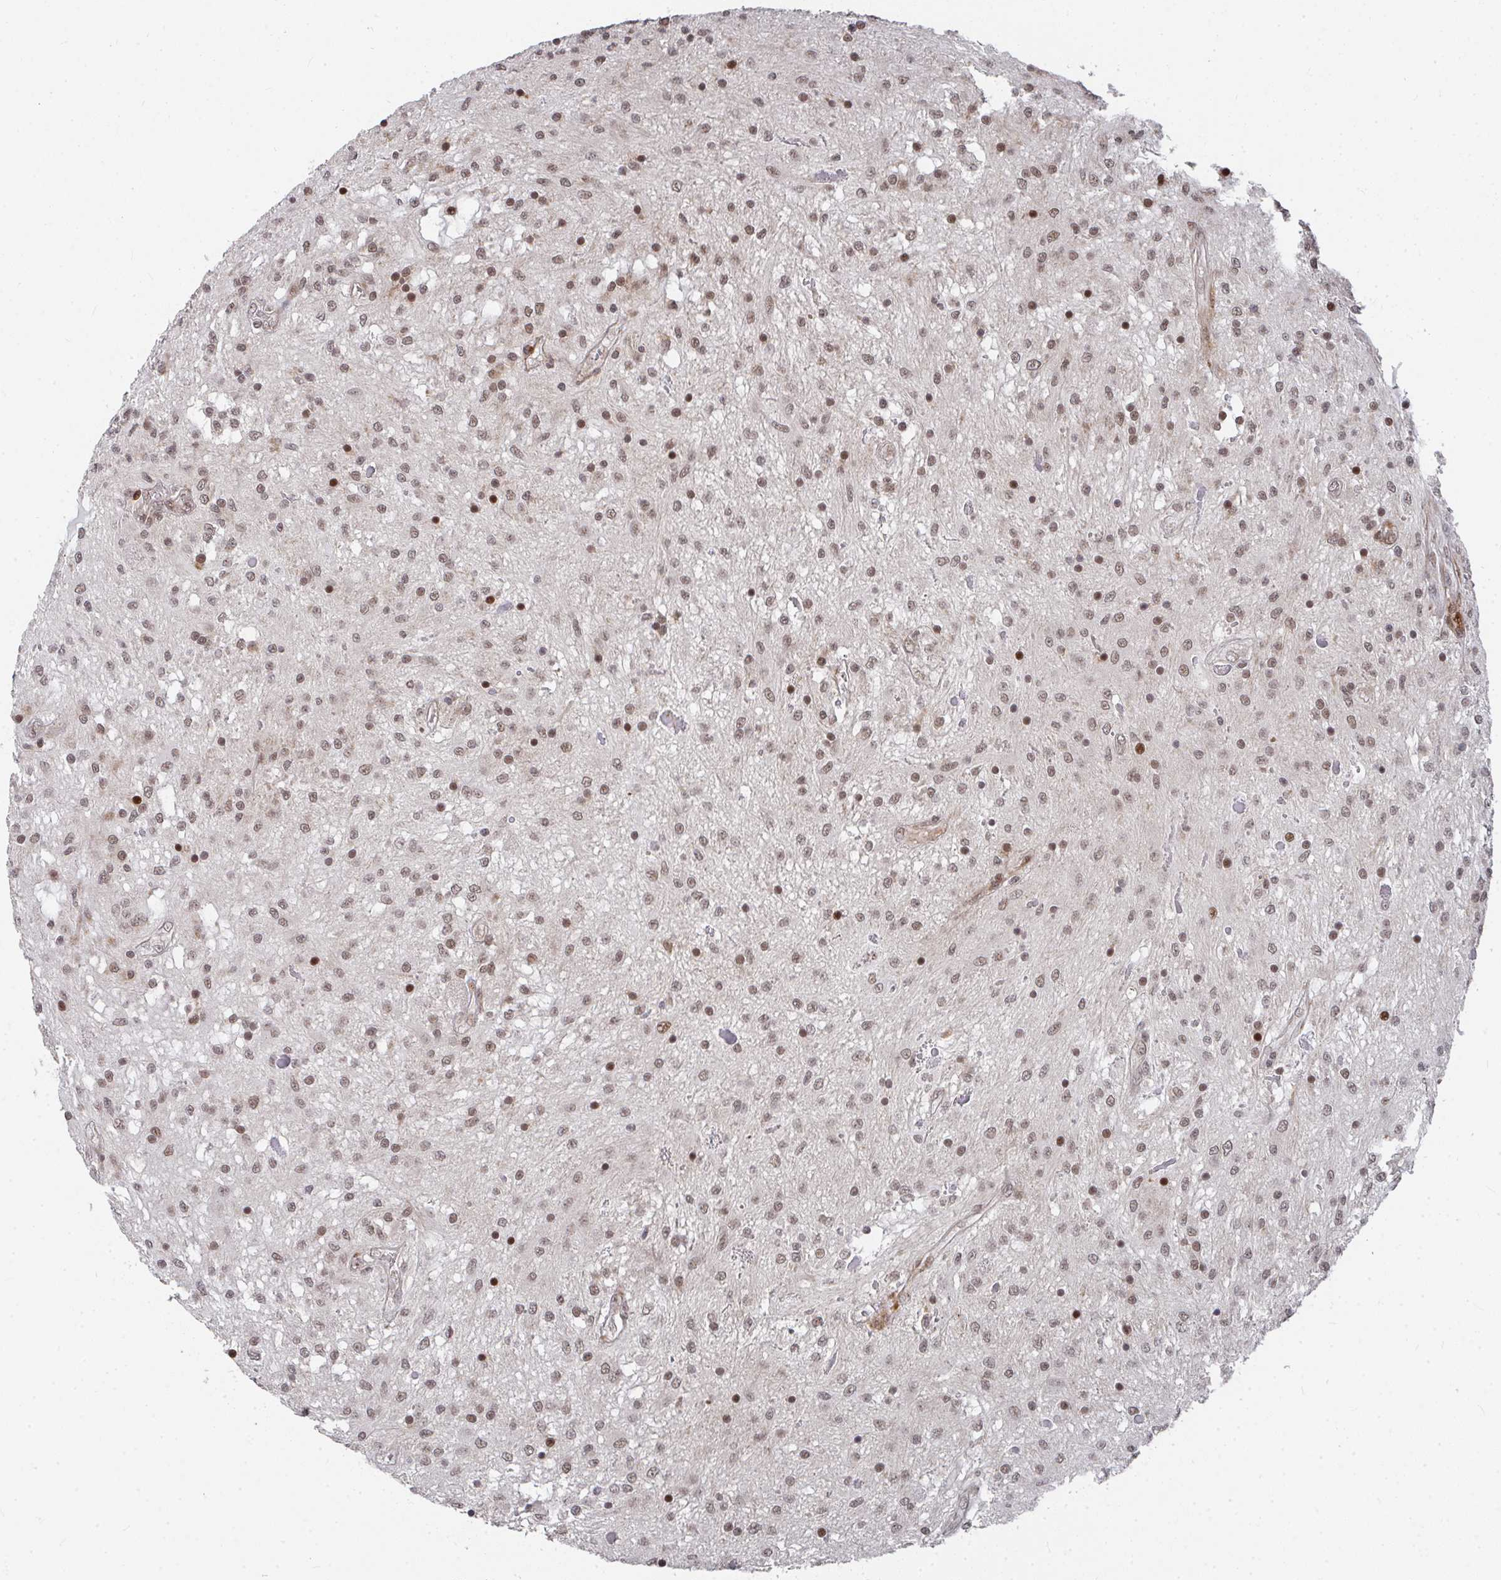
{"staining": {"intensity": "weak", "quantity": ">75%", "location": "nuclear"}, "tissue": "glioma", "cell_type": "Tumor cells", "image_type": "cancer", "snomed": [{"axis": "morphology", "description": "Glioma, malignant, Low grade"}, {"axis": "topography", "description": "Cerebellum"}], "caption": "Glioma stained with a brown dye shows weak nuclear positive expression in approximately >75% of tumor cells.", "gene": "RBBP5", "patient": {"sex": "female", "age": 14}}